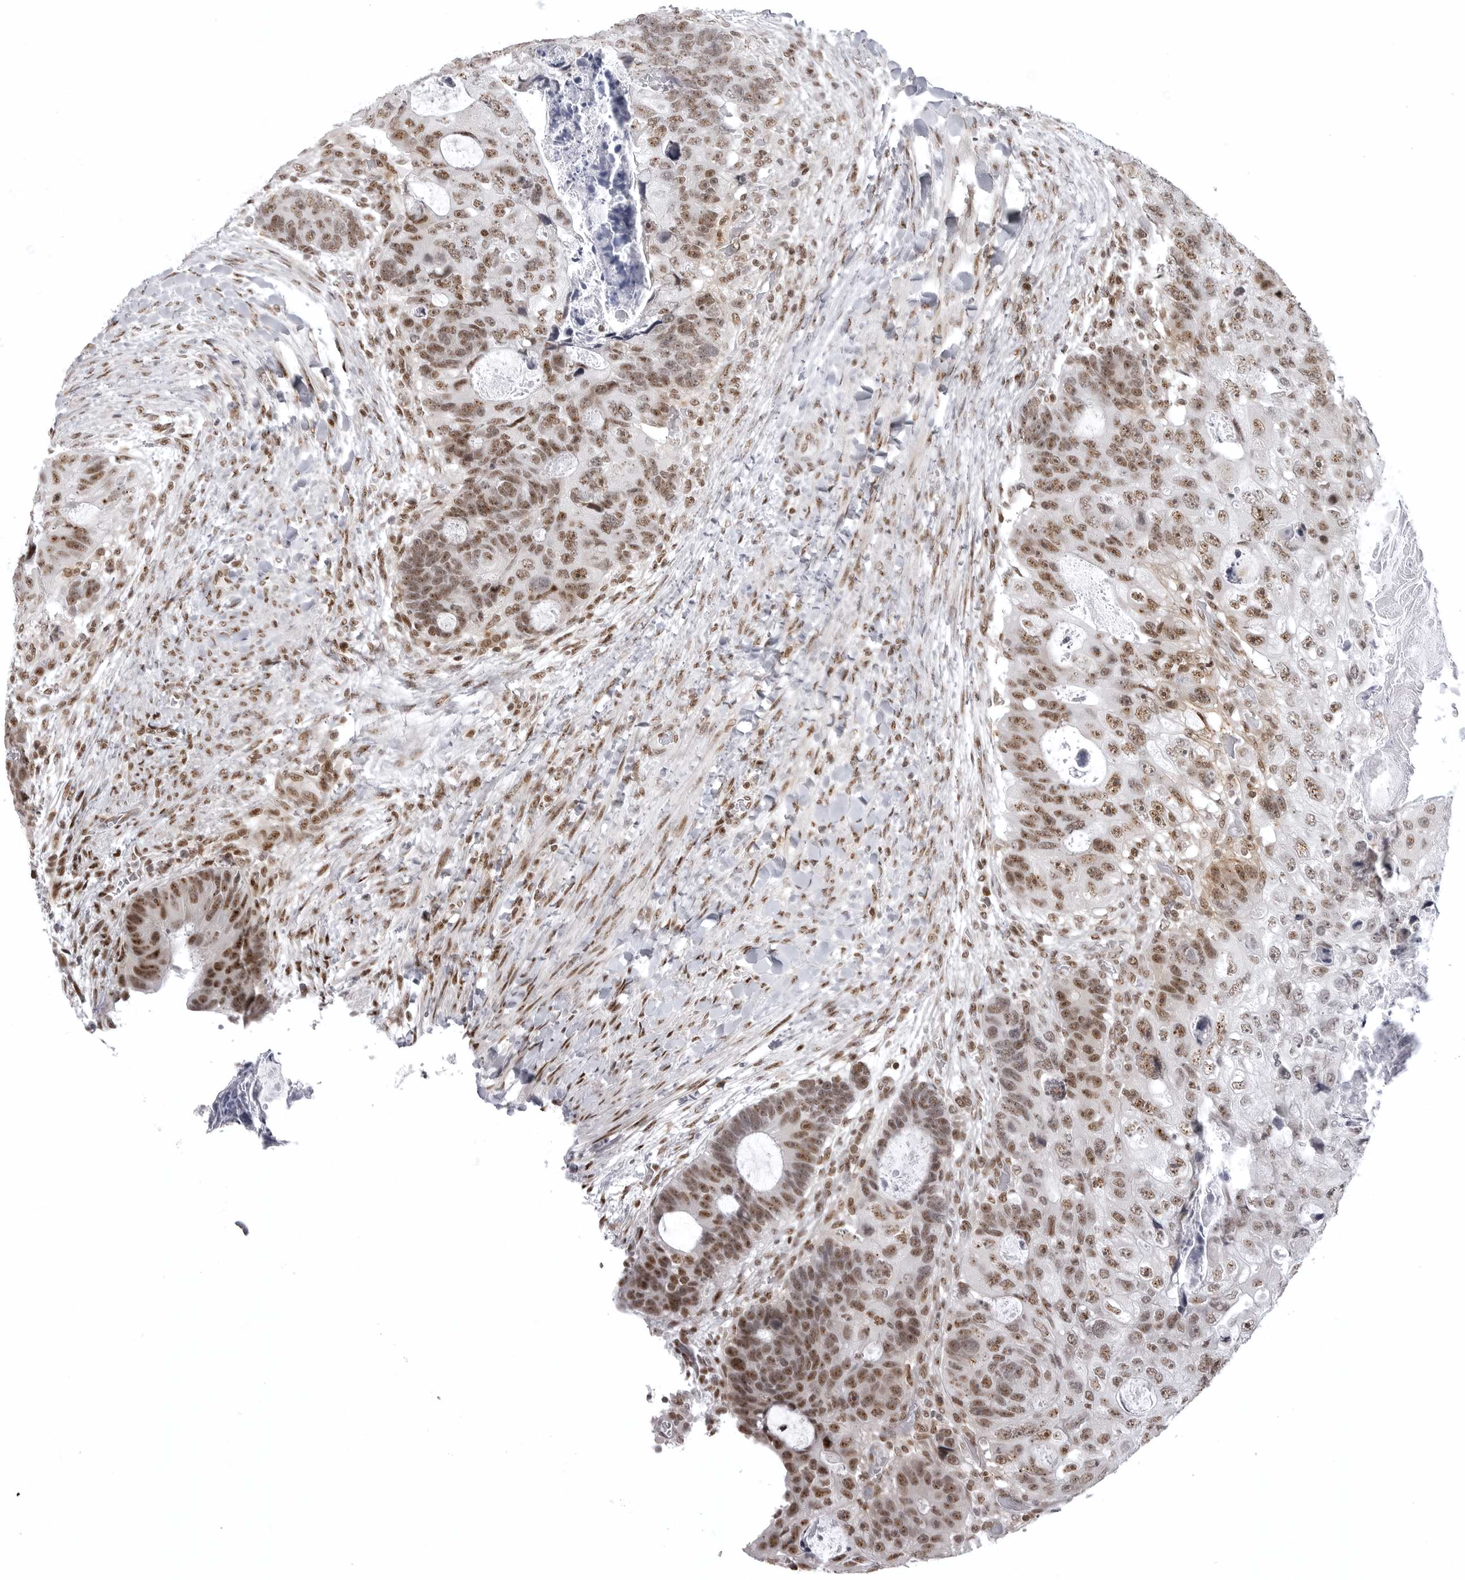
{"staining": {"intensity": "moderate", "quantity": ">75%", "location": "nuclear"}, "tissue": "colorectal cancer", "cell_type": "Tumor cells", "image_type": "cancer", "snomed": [{"axis": "morphology", "description": "Adenocarcinoma, NOS"}, {"axis": "topography", "description": "Rectum"}], "caption": "Brown immunohistochemical staining in human adenocarcinoma (colorectal) demonstrates moderate nuclear positivity in approximately >75% of tumor cells.", "gene": "WRAP53", "patient": {"sex": "male", "age": 59}}